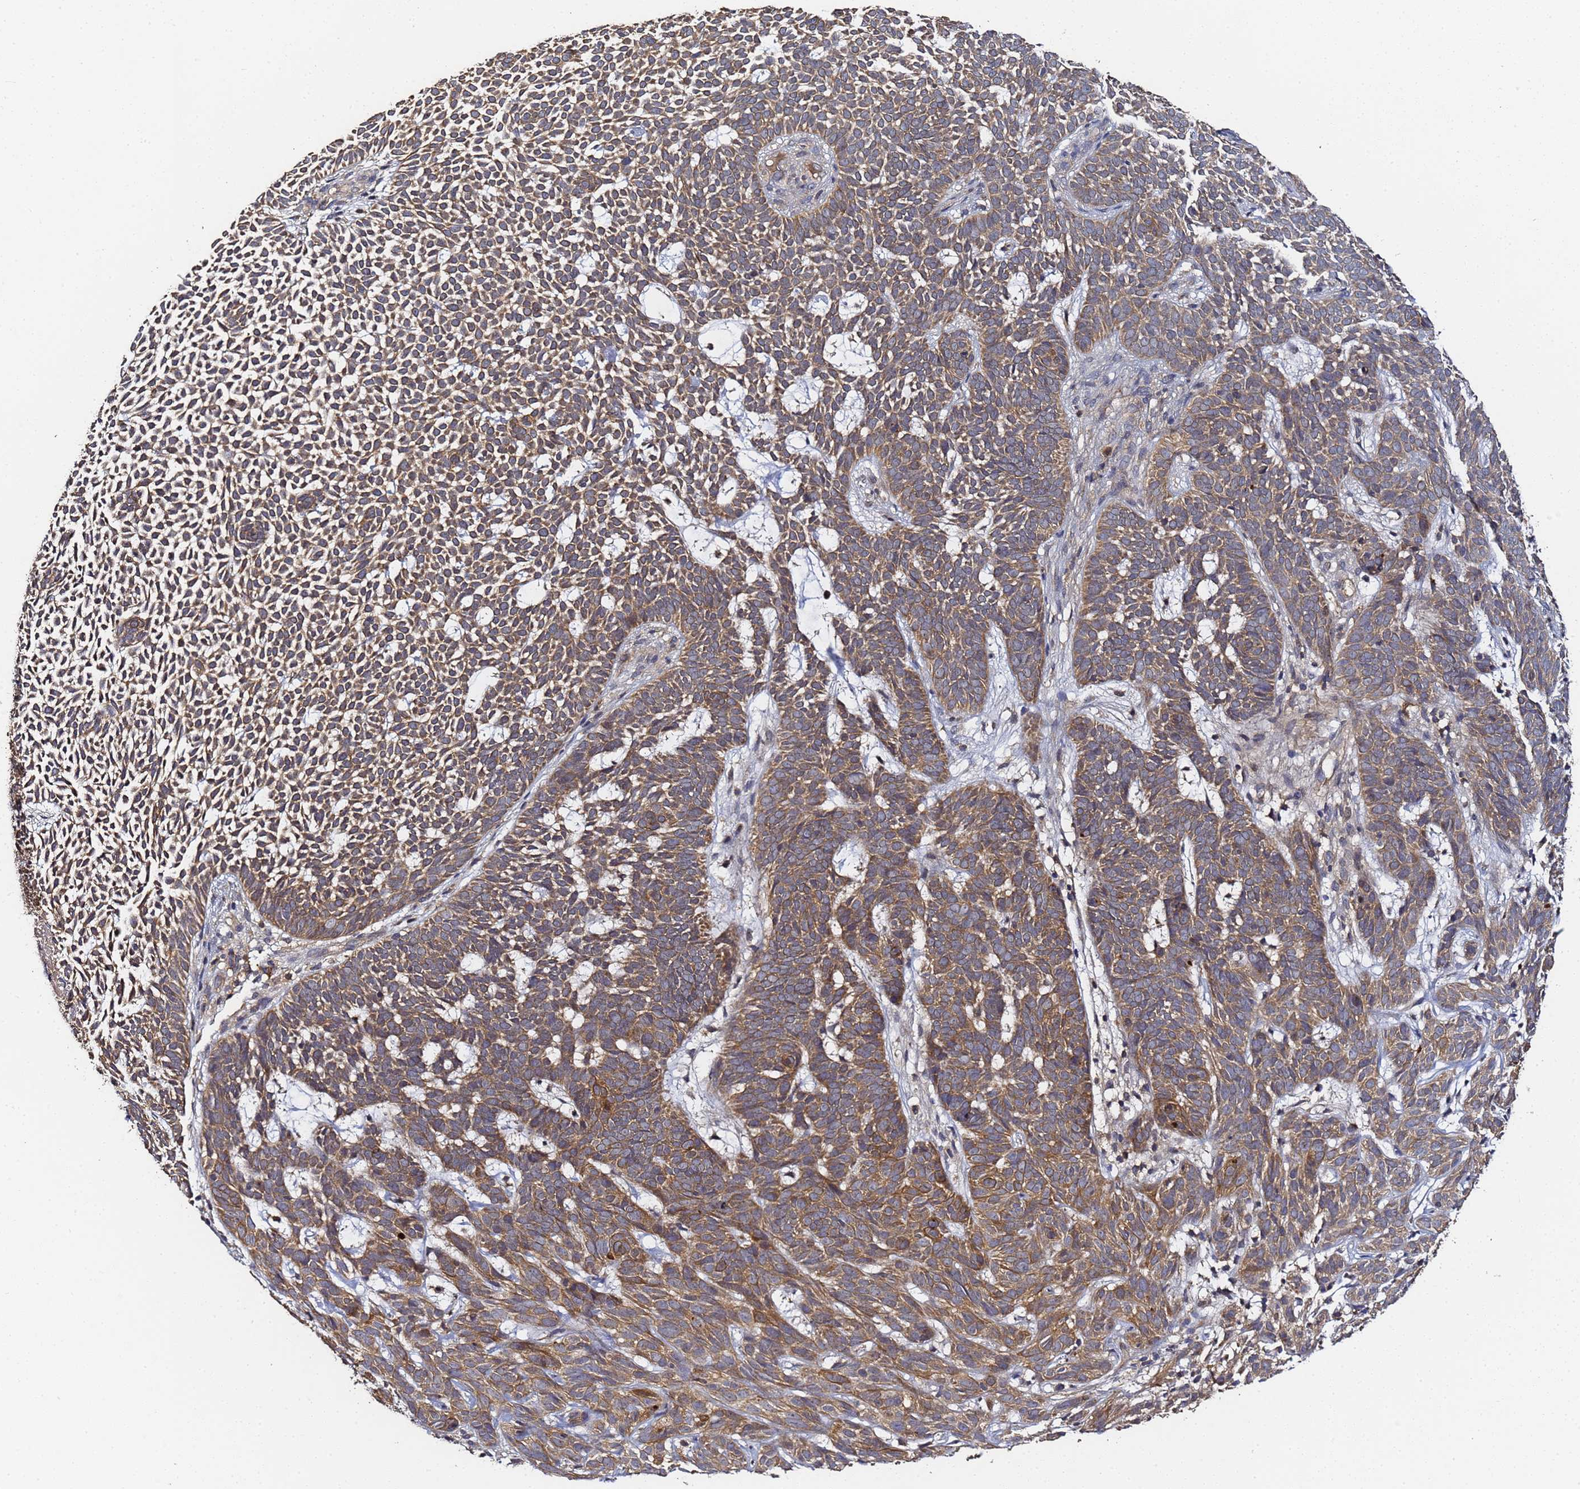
{"staining": {"intensity": "moderate", "quantity": ">75%", "location": "cytoplasmic/membranous"}, "tissue": "skin cancer", "cell_type": "Tumor cells", "image_type": "cancer", "snomed": [{"axis": "morphology", "description": "Basal cell carcinoma"}, {"axis": "topography", "description": "Skin"}], "caption": "Skin basal cell carcinoma tissue reveals moderate cytoplasmic/membranous positivity in approximately >75% of tumor cells, visualized by immunohistochemistry.", "gene": "LRRC69", "patient": {"sex": "female", "age": 78}}